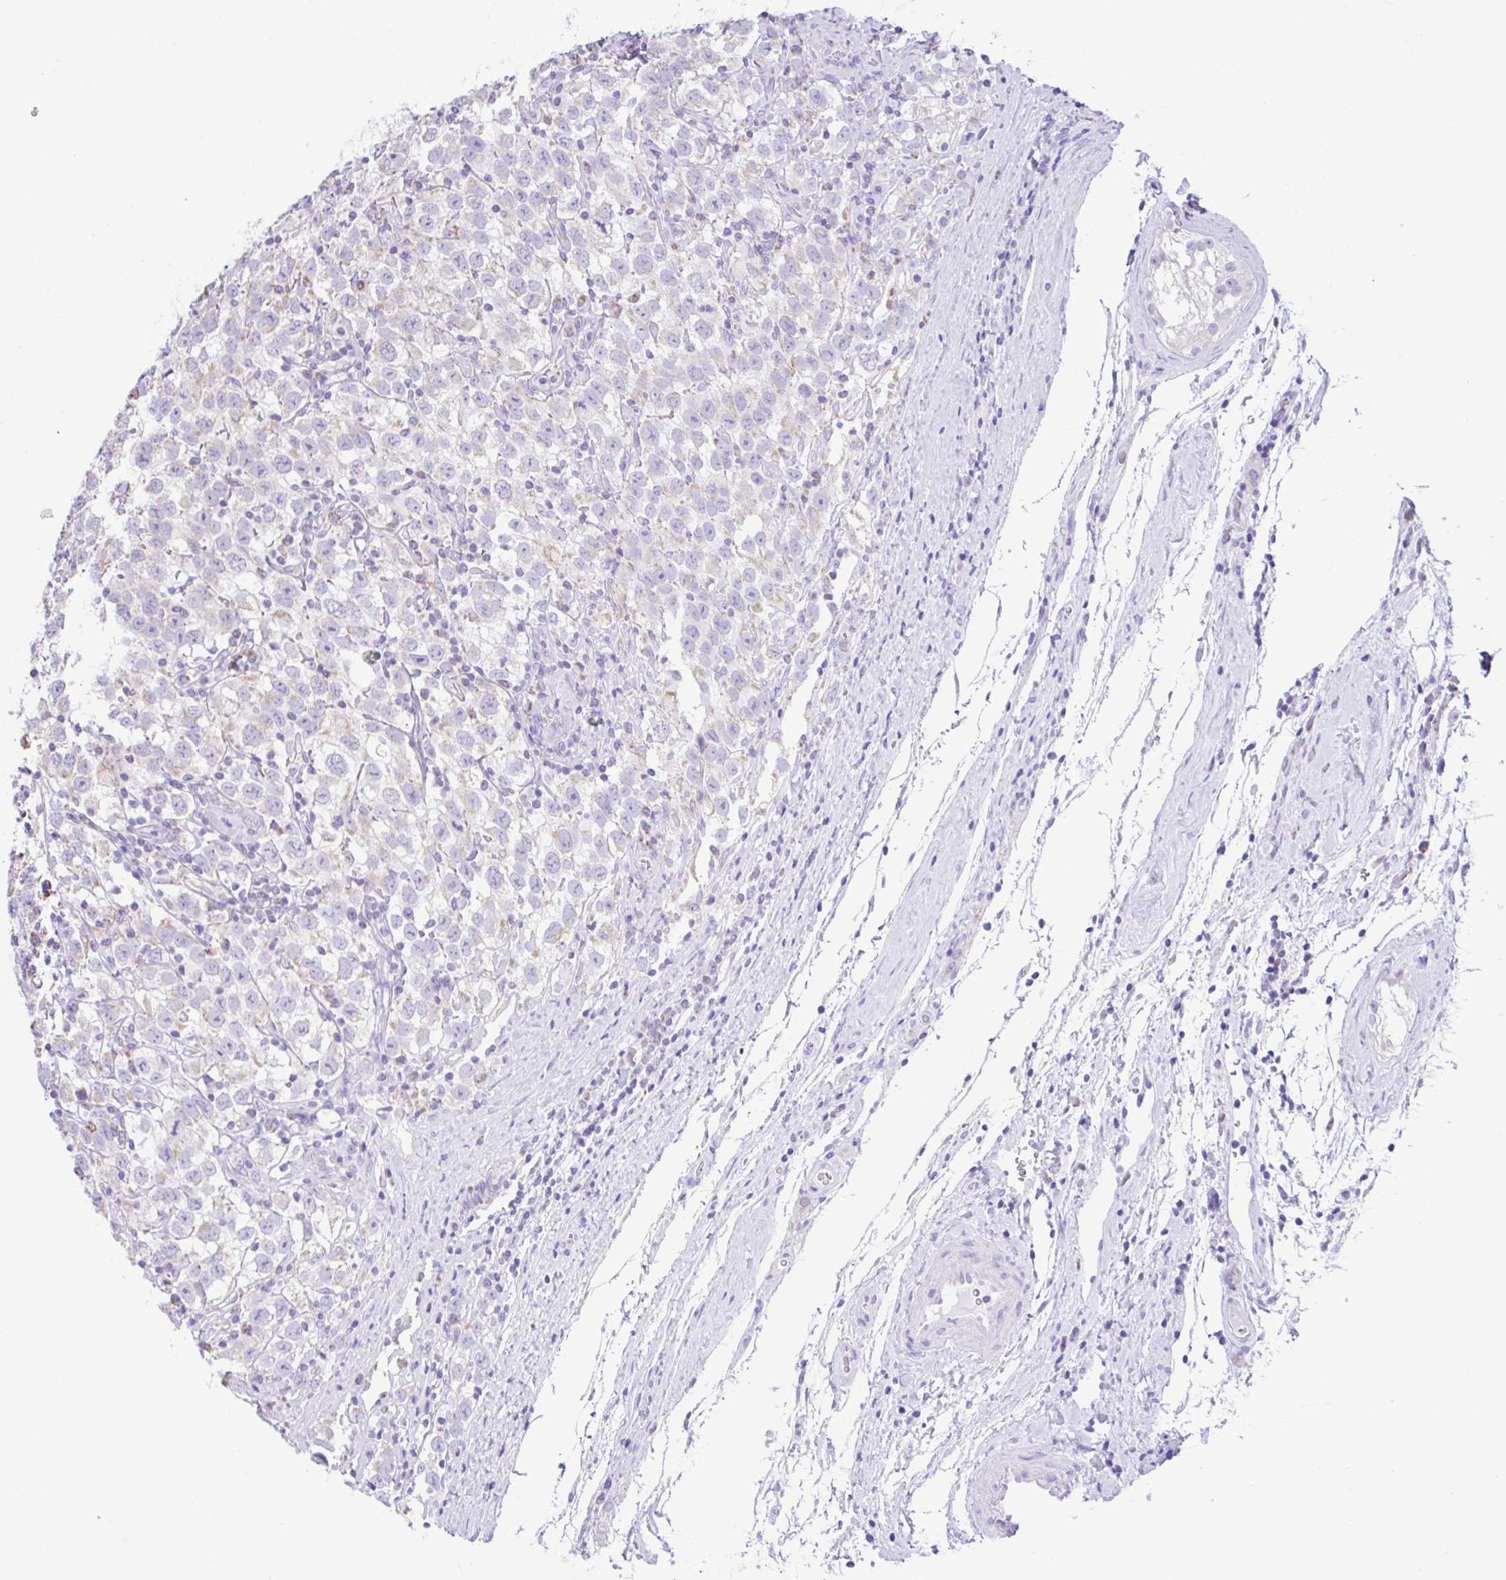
{"staining": {"intensity": "negative", "quantity": "none", "location": "none"}, "tissue": "testis cancer", "cell_type": "Tumor cells", "image_type": "cancer", "snomed": [{"axis": "morphology", "description": "Seminoma, NOS"}, {"axis": "topography", "description": "Testis"}], "caption": "Immunohistochemistry of testis cancer (seminoma) exhibits no positivity in tumor cells.", "gene": "NDUFS2", "patient": {"sex": "male", "age": 41}}